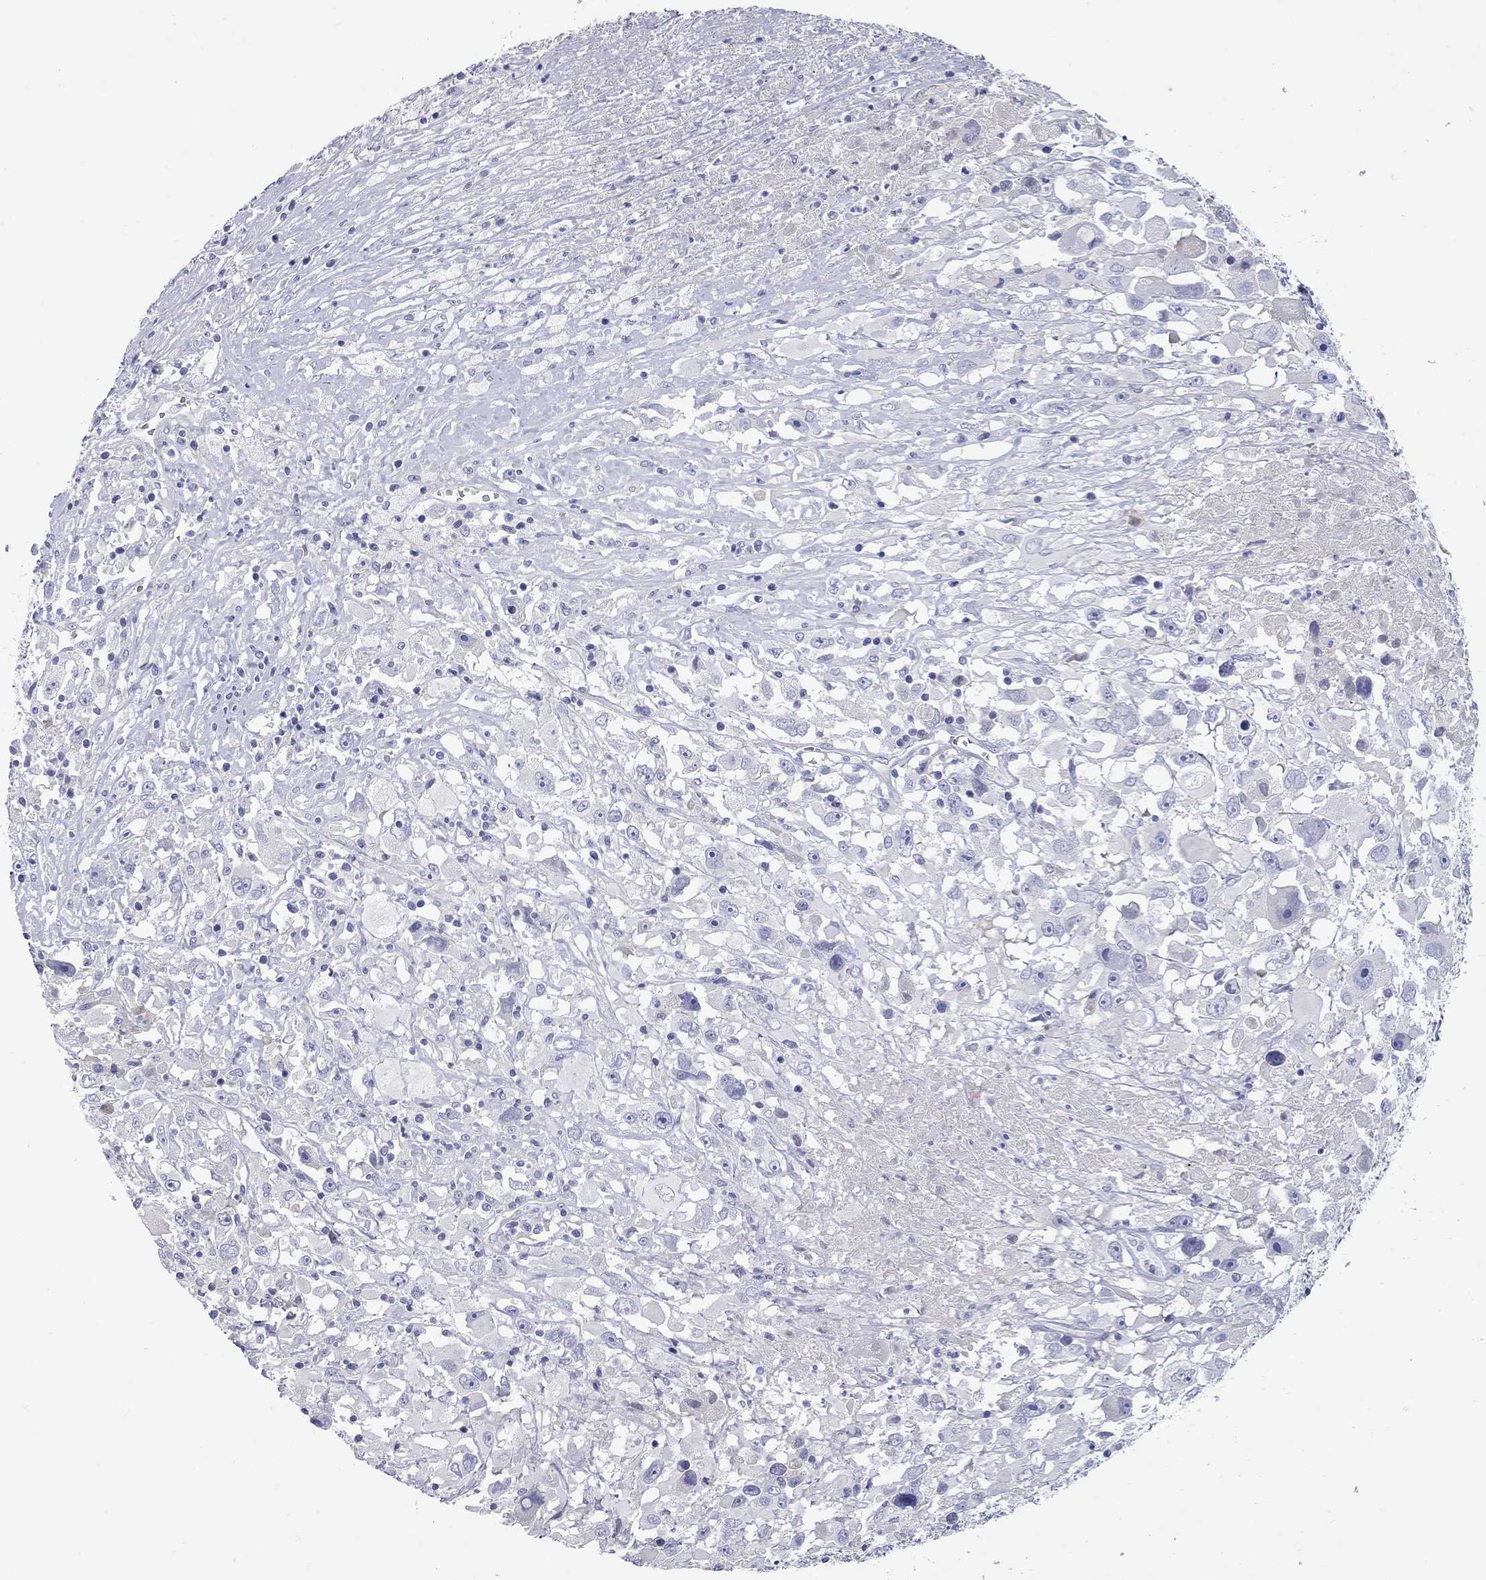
{"staining": {"intensity": "negative", "quantity": "none", "location": "none"}, "tissue": "melanoma", "cell_type": "Tumor cells", "image_type": "cancer", "snomed": [{"axis": "morphology", "description": "Malignant melanoma, Metastatic site"}, {"axis": "topography", "description": "Soft tissue"}], "caption": "Immunohistochemical staining of human malignant melanoma (metastatic site) exhibits no significant positivity in tumor cells. The staining is performed using DAB (3,3'-diaminobenzidine) brown chromogen with nuclei counter-stained in using hematoxylin.", "gene": "UNC119B", "patient": {"sex": "male", "age": 50}}